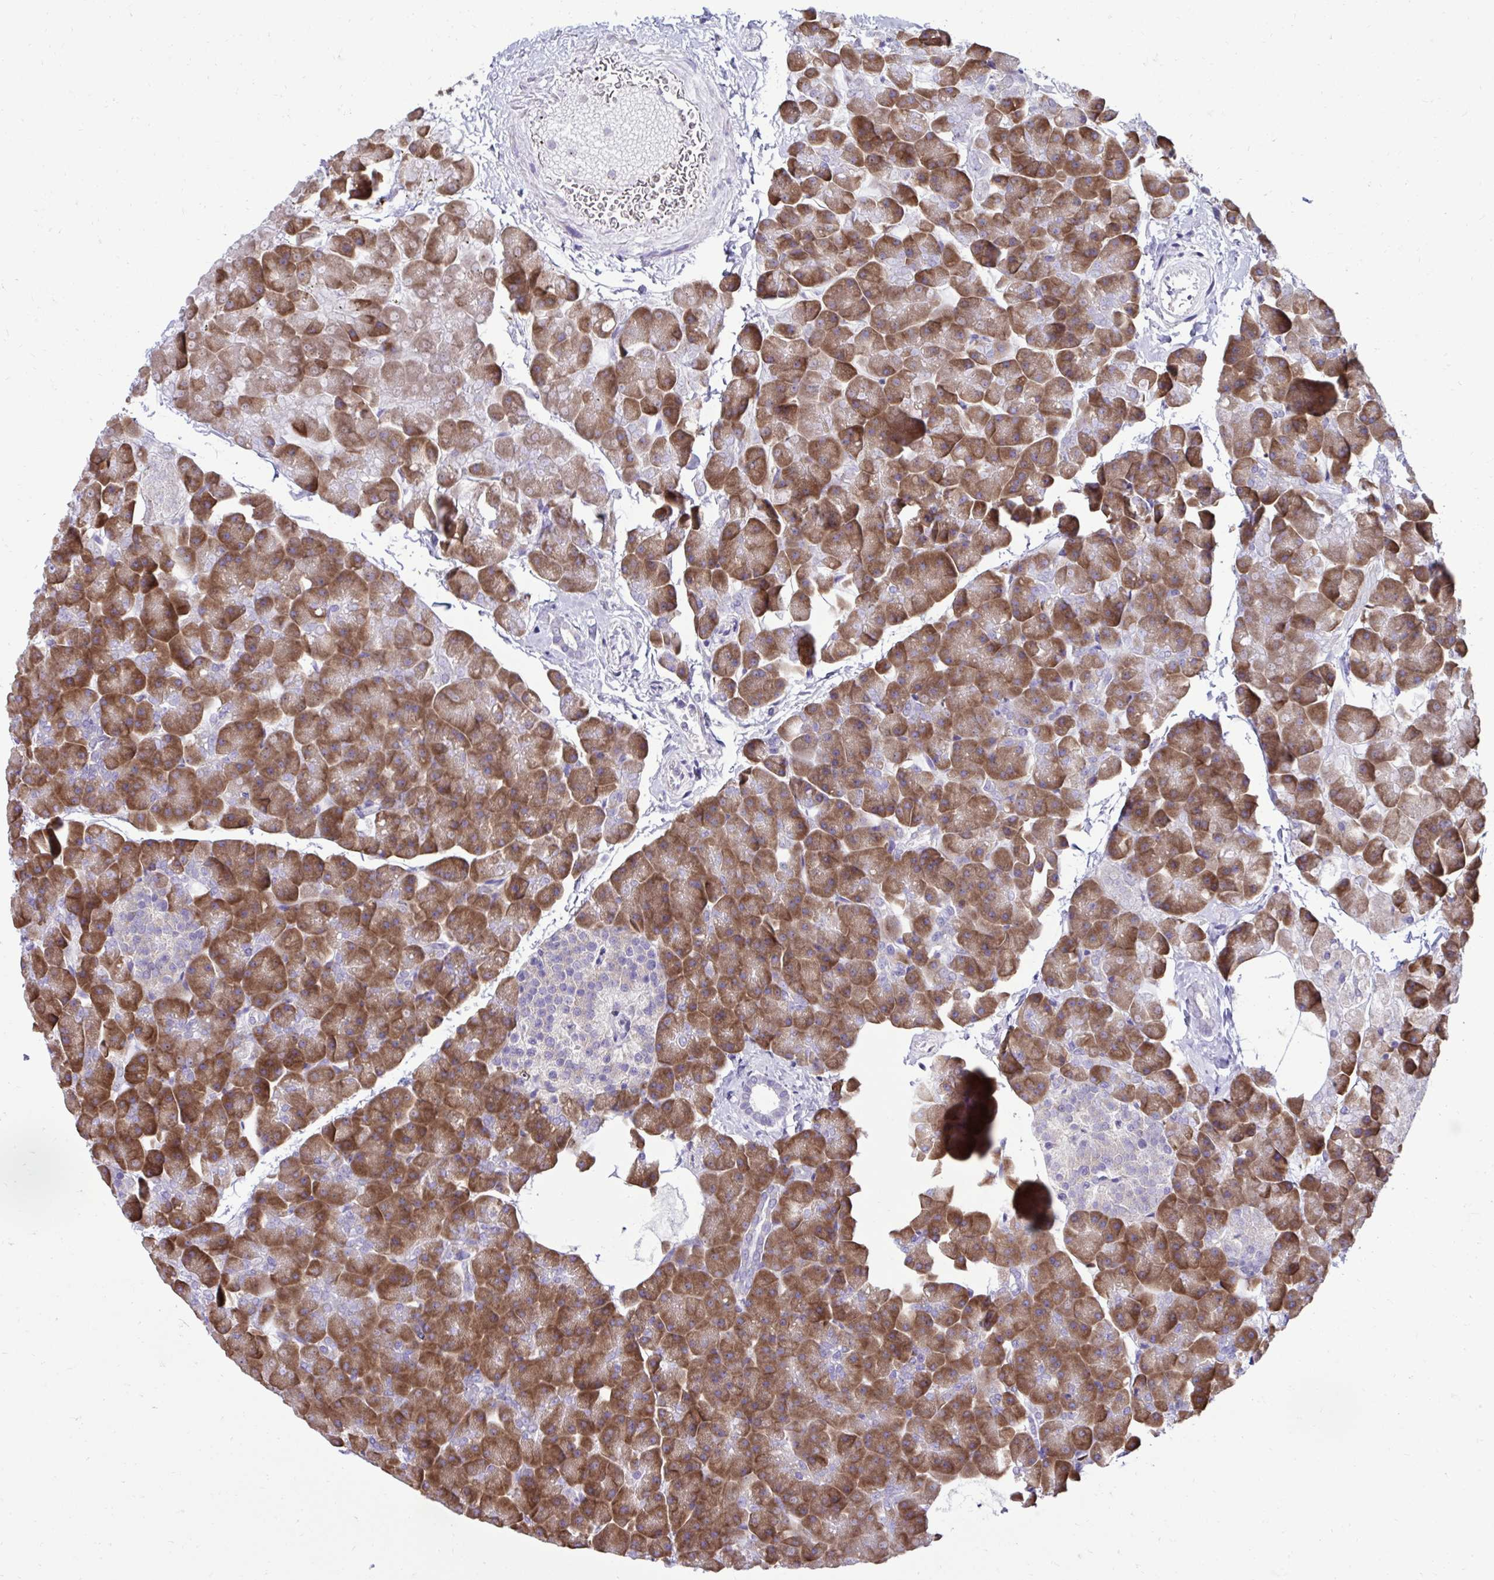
{"staining": {"intensity": "strong", "quantity": ">75%", "location": "cytoplasmic/membranous"}, "tissue": "pancreas", "cell_type": "Exocrine glandular cells", "image_type": "normal", "snomed": [{"axis": "morphology", "description": "Normal tissue, NOS"}, {"axis": "topography", "description": "Pancreas"}], "caption": "Pancreas stained with DAB IHC displays high levels of strong cytoplasmic/membranous staining in about >75% of exocrine glandular cells.", "gene": "RPL7", "patient": {"sex": "male", "age": 35}}